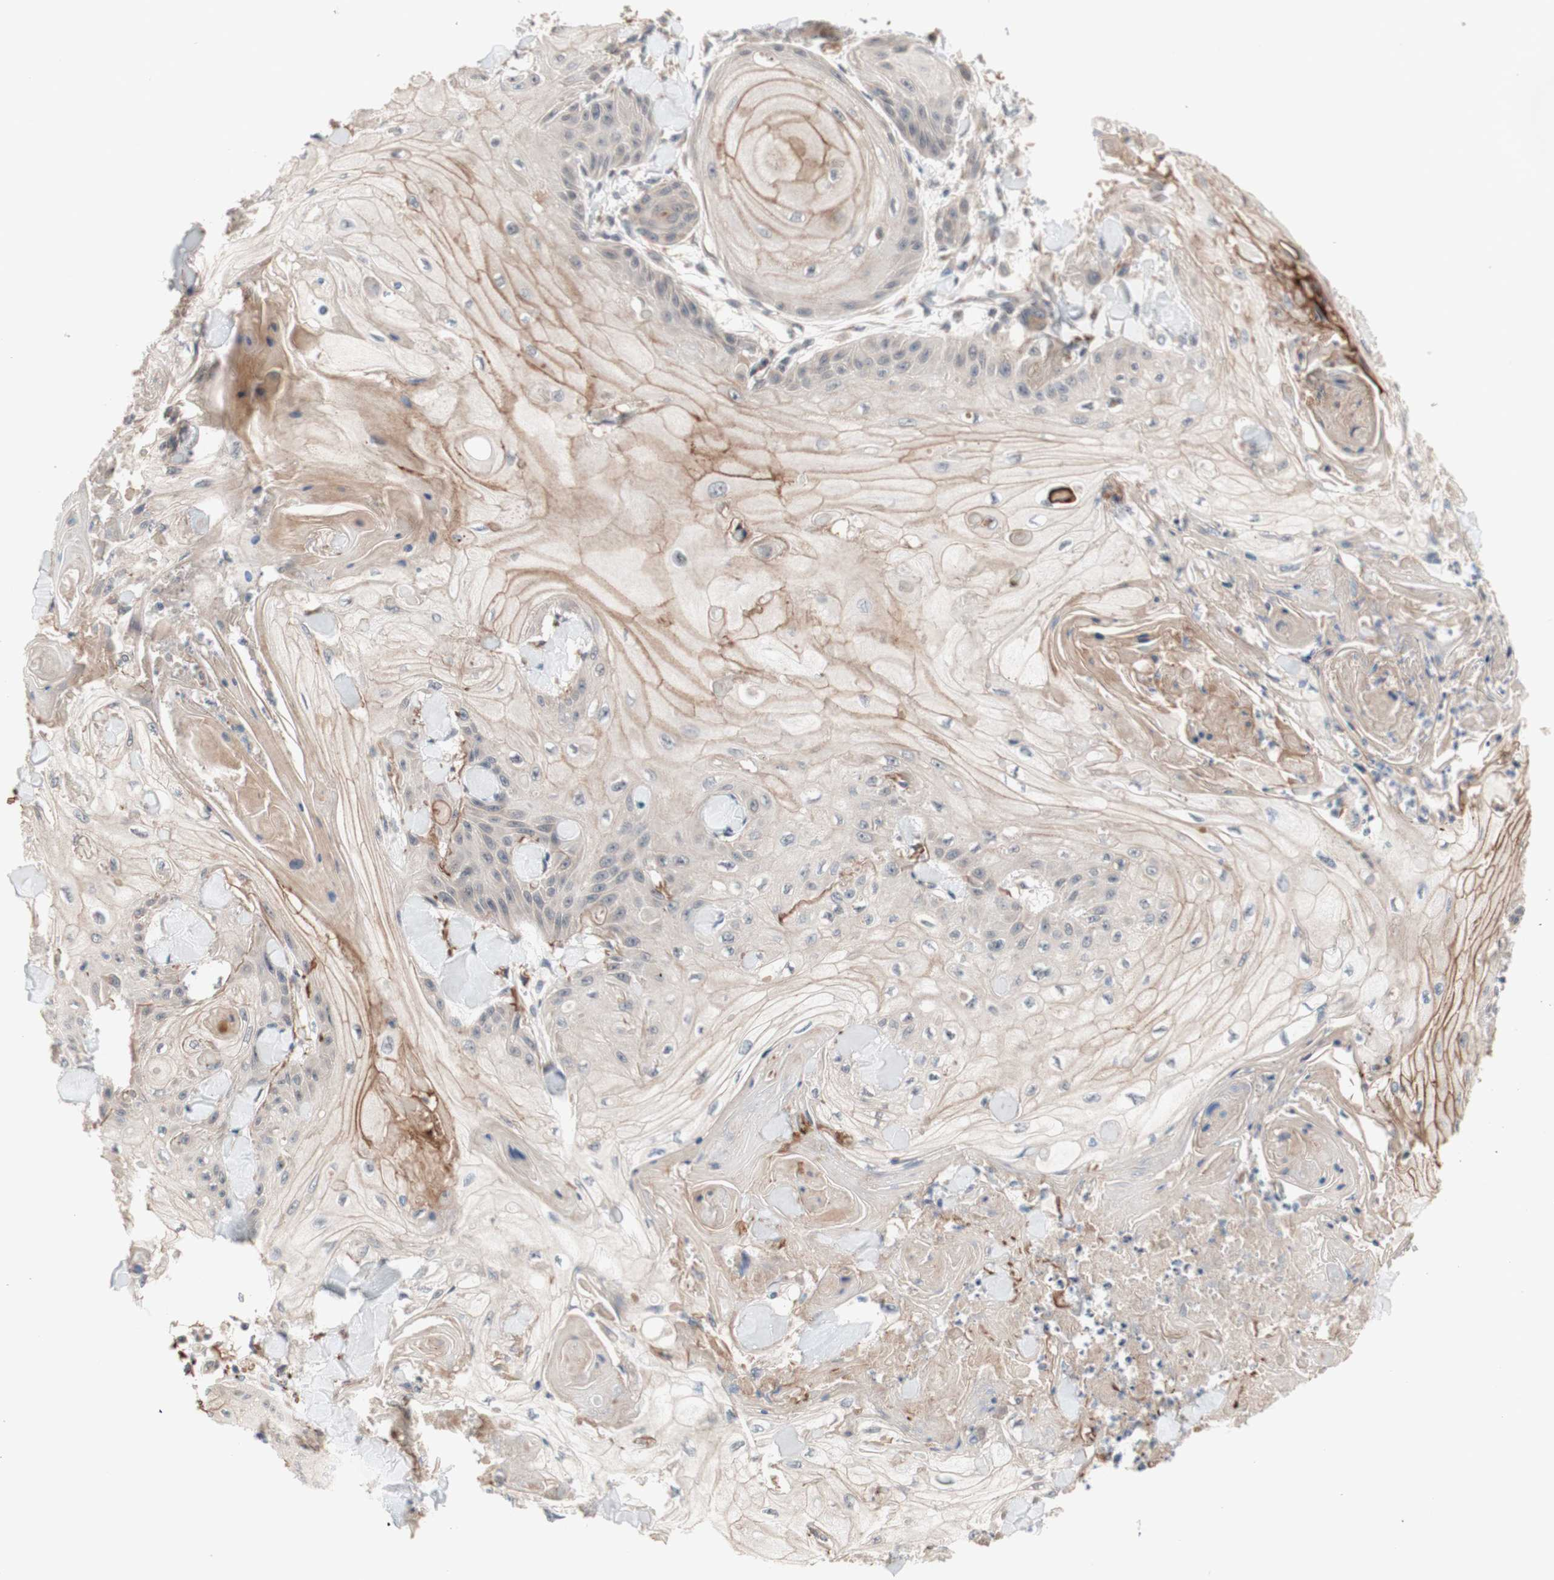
{"staining": {"intensity": "negative", "quantity": "none", "location": "none"}, "tissue": "skin cancer", "cell_type": "Tumor cells", "image_type": "cancer", "snomed": [{"axis": "morphology", "description": "Squamous cell carcinoma, NOS"}, {"axis": "topography", "description": "Skin"}], "caption": "The histopathology image displays no staining of tumor cells in skin squamous cell carcinoma.", "gene": "CD55", "patient": {"sex": "male", "age": 74}}